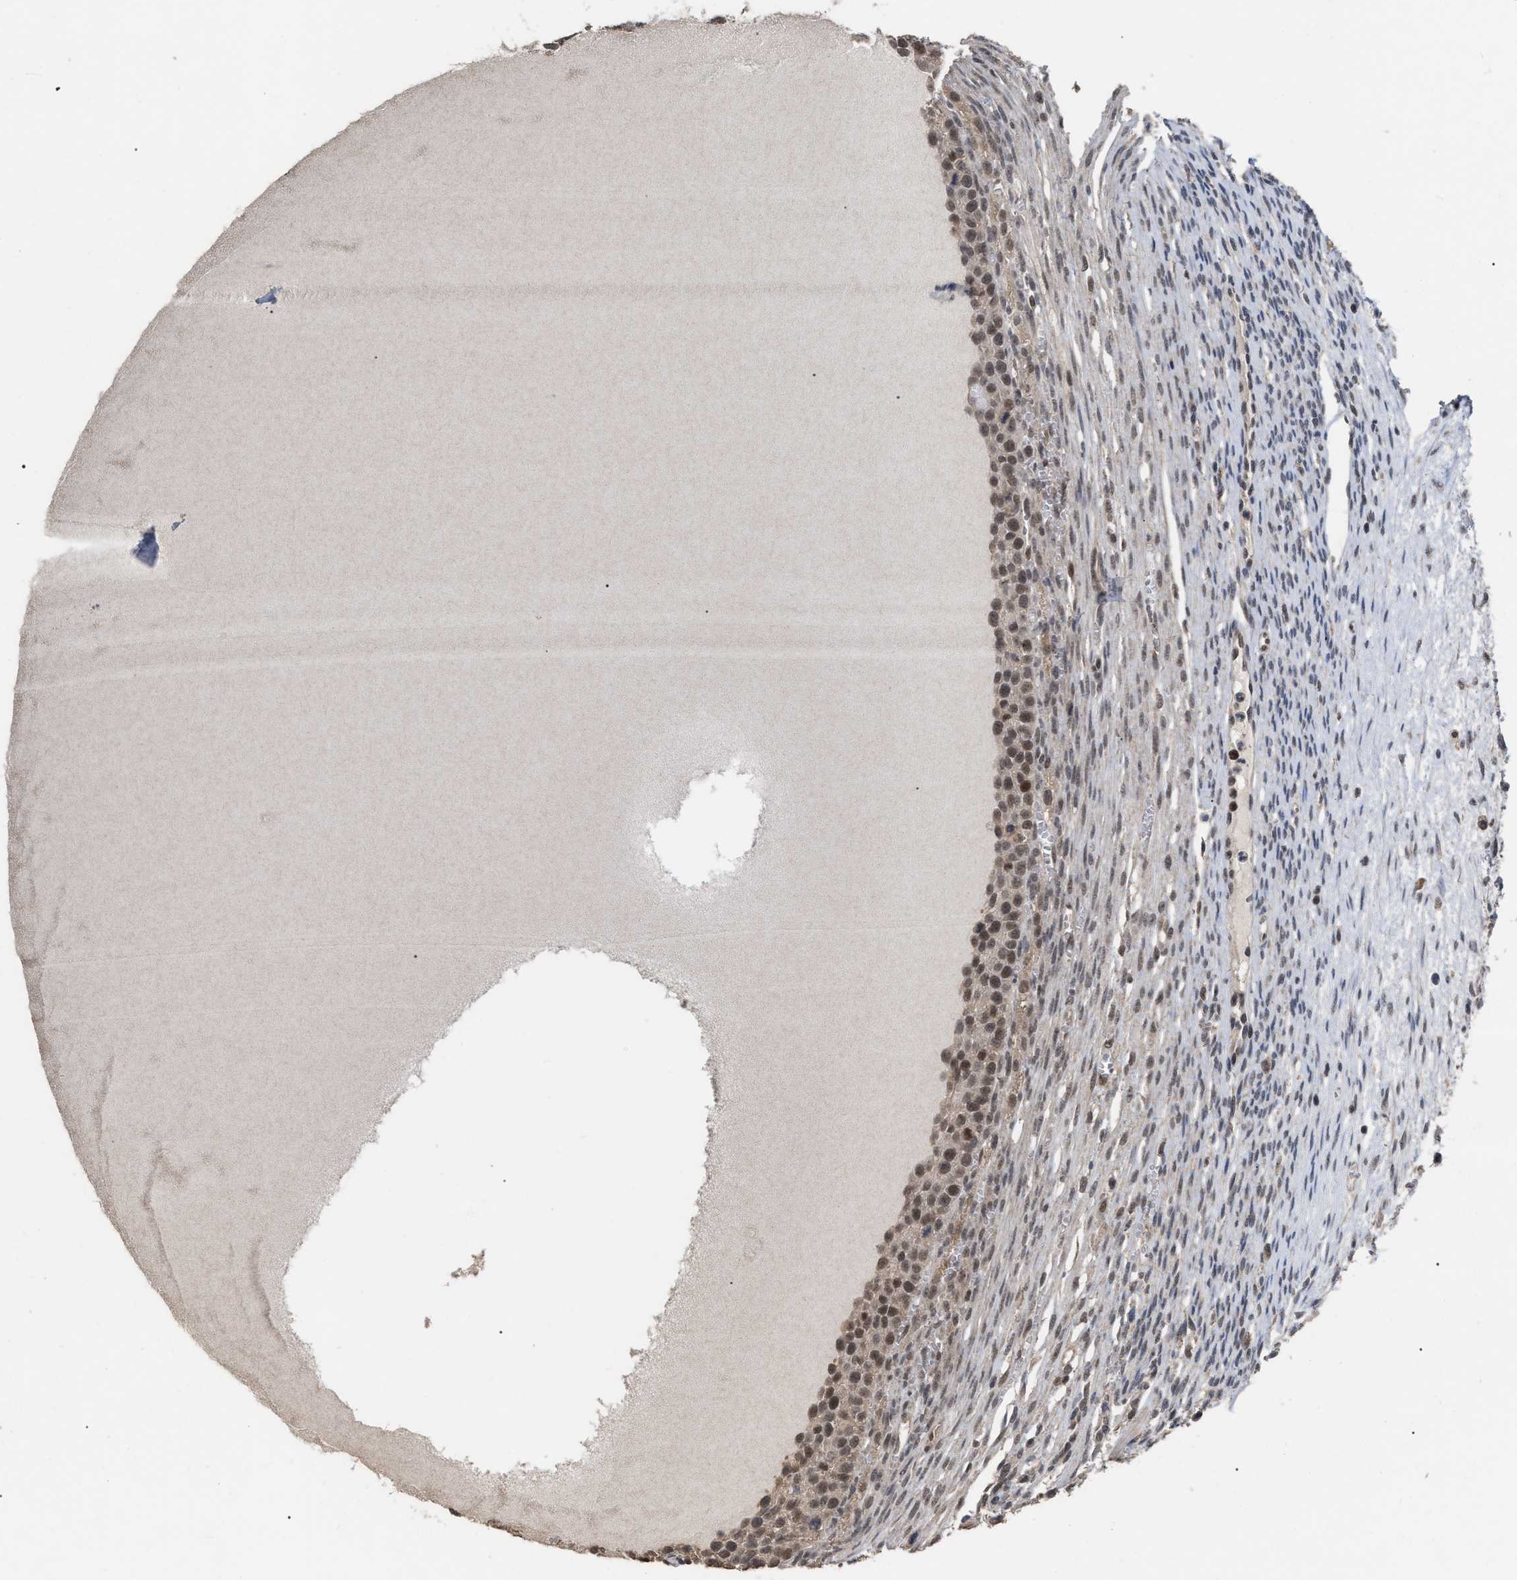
{"staining": {"intensity": "moderate", "quantity": ">75%", "location": "nuclear"}, "tissue": "ovary", "cell_type": "Follicle cells", "image_type": "normal", "snomed": [{"axis": "morphology", "description": "Normal tissue, NOS"}, {"axis": "topography", "description": "Ovary"}], "caption": "Protein staining of normal ovary shows moderate nuclear positivity in approximately >75% of follicle cells.", "gene": "JAZF1", "patient": {"sex": "female", "age": 33}}